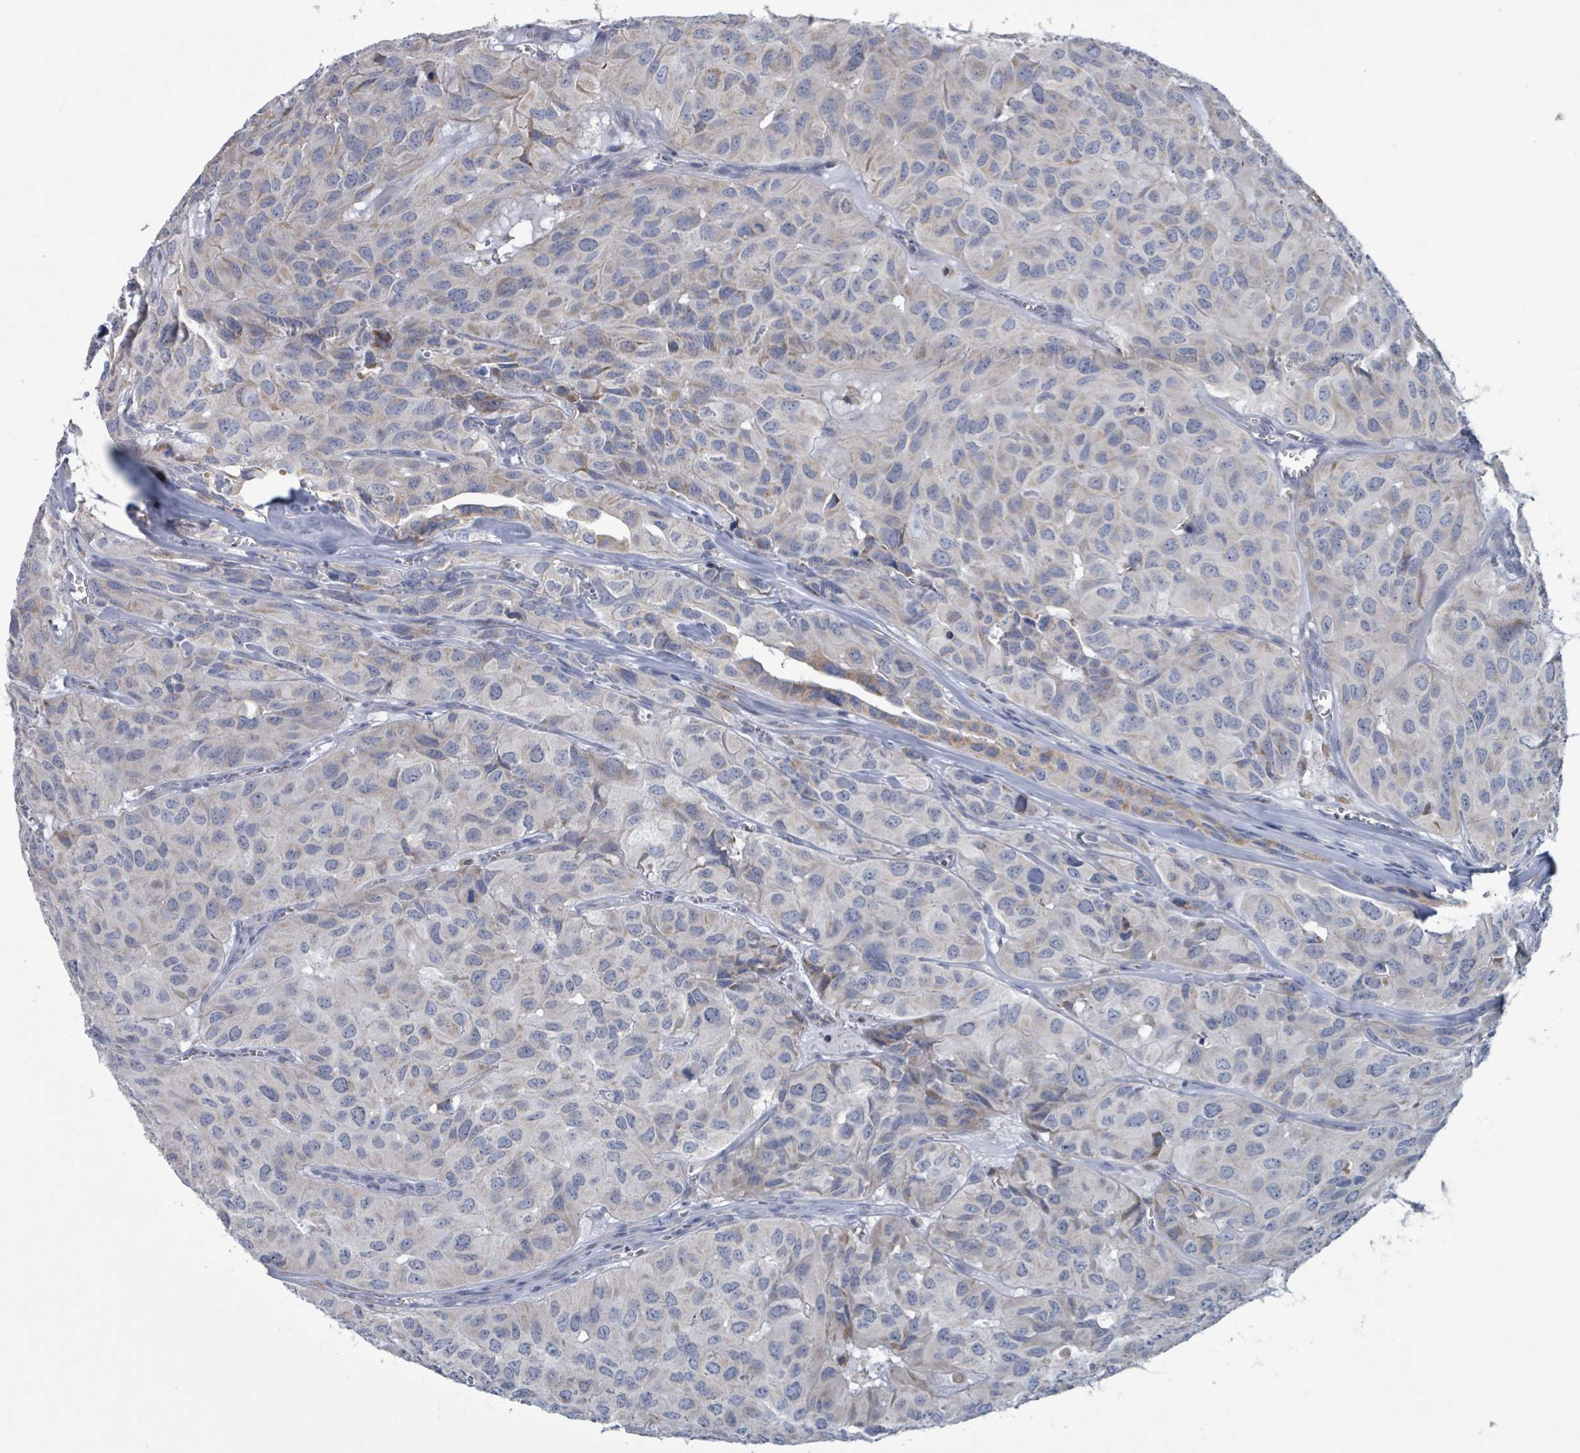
{"staining": {"intensity": "negative", "quantity": "none", "location": "none"}, "tissue": "head and neck cancer", "cell_type": "Tumor cells", "image_type": "cancer", "snomed": [{"axis": "morphology", "description": "Adenocarcinoma, NOS"}, {"axis": "topography", "description": "Salivary gland, NOS"}, {"axis": "topography", "description": "Head-Neck"}], "caption": "DAB (3,3'-diaminobenzidine) immunohistochemical staining of human head and neck cancer reveals no significant positivity in tumor cells.", "gene": "AKR1C4", "patient": {"sex": "female", "age": 76}}